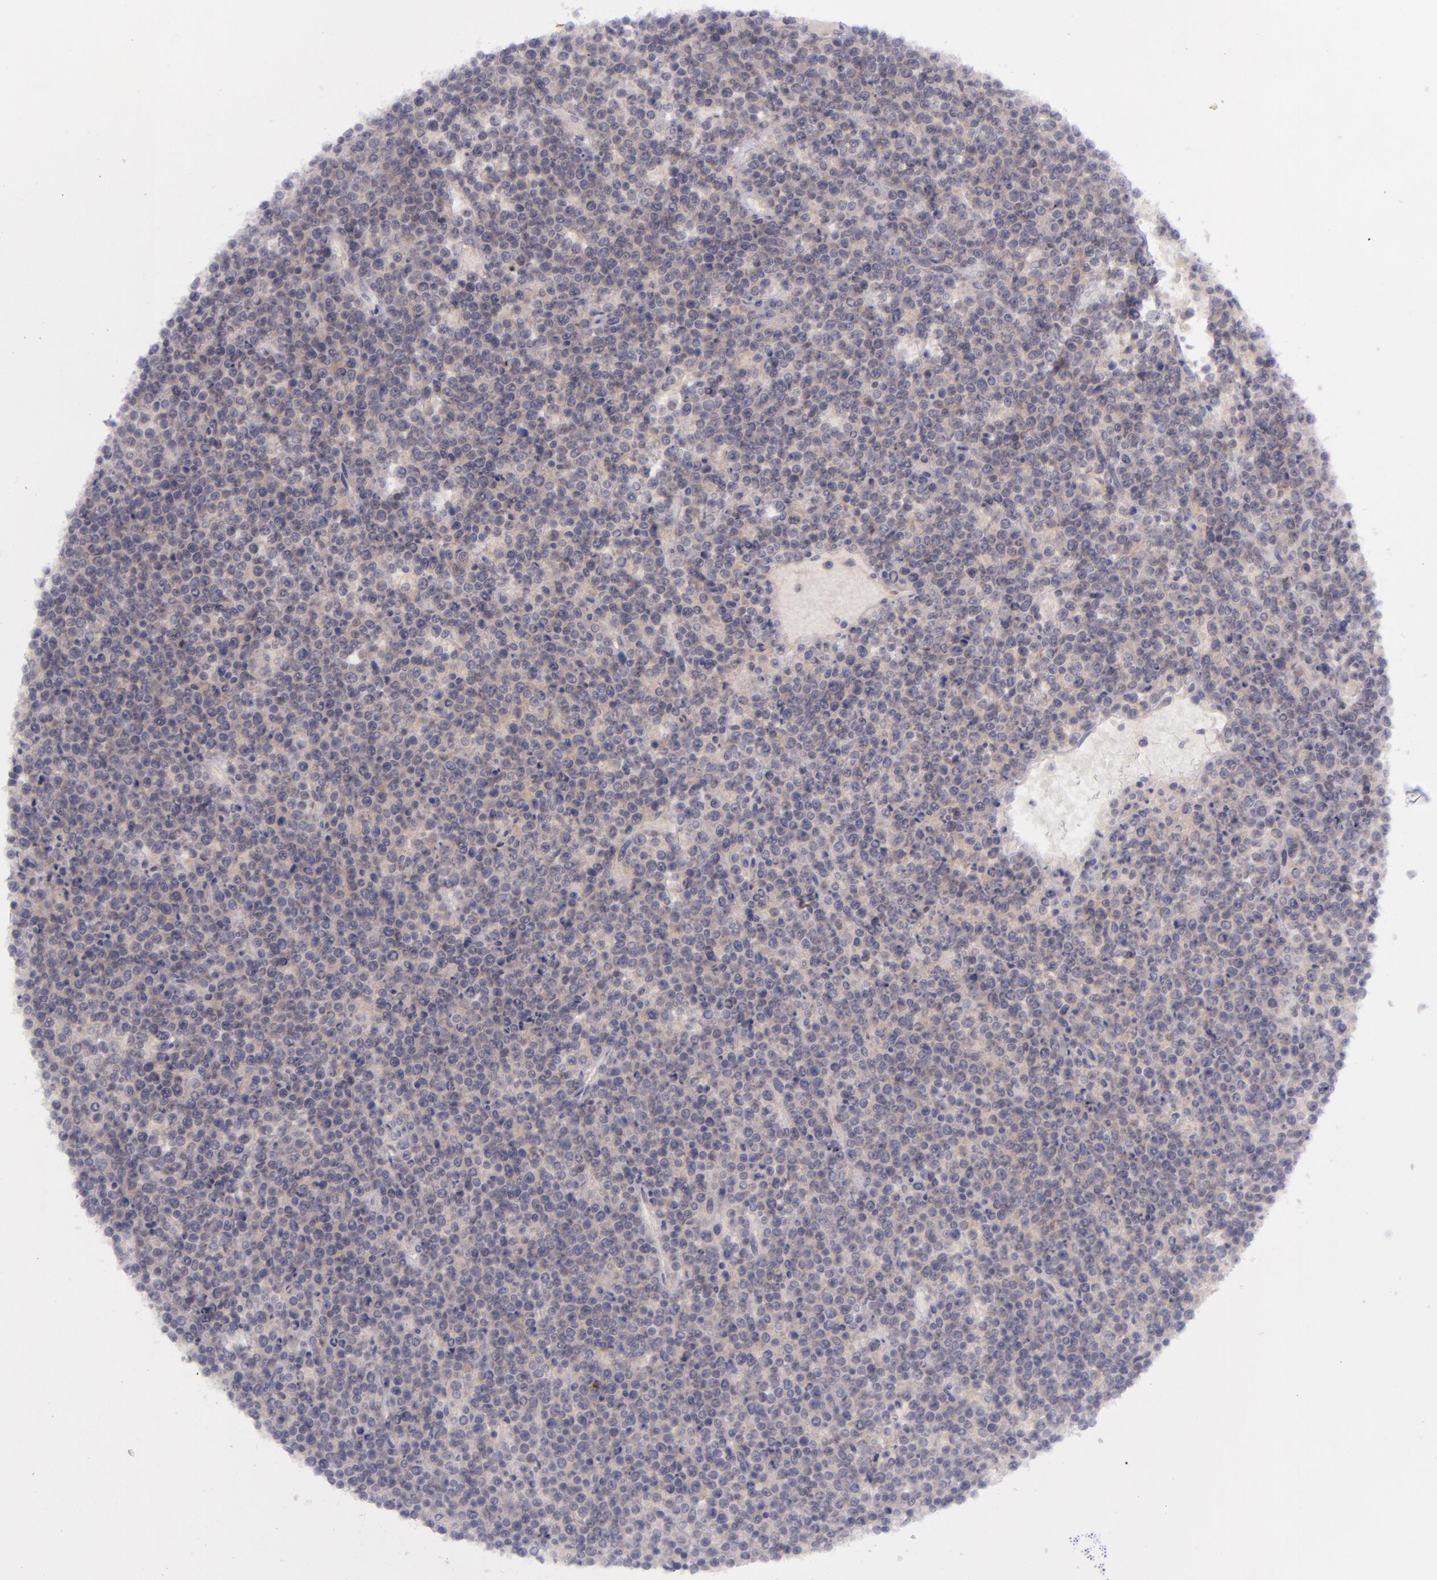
{"staining": {"intensity": "weak", "quantity": "25%-75%", "location": "cytoplasmic/membranous"}, "tissue": "lymphoma", "cell_type": "Tumor cells", "image_type": "cancer", "snomed": [{"axis": "morphology", "description": "Malignant lymphoma, non-Hodgkin's type, High grade"}, {"axis": "topography", "description": "Ovary"}], "caption": "Brown immunohistochemical staining in malignant lymphoma, non-Hodgkin's type (high-grade) shows weak cytoplasmic/membranous positivity in approximately 25%-75% of tumor cells.", "gene": "EVPL", "patient": {"sex": "female", "age": 56}}